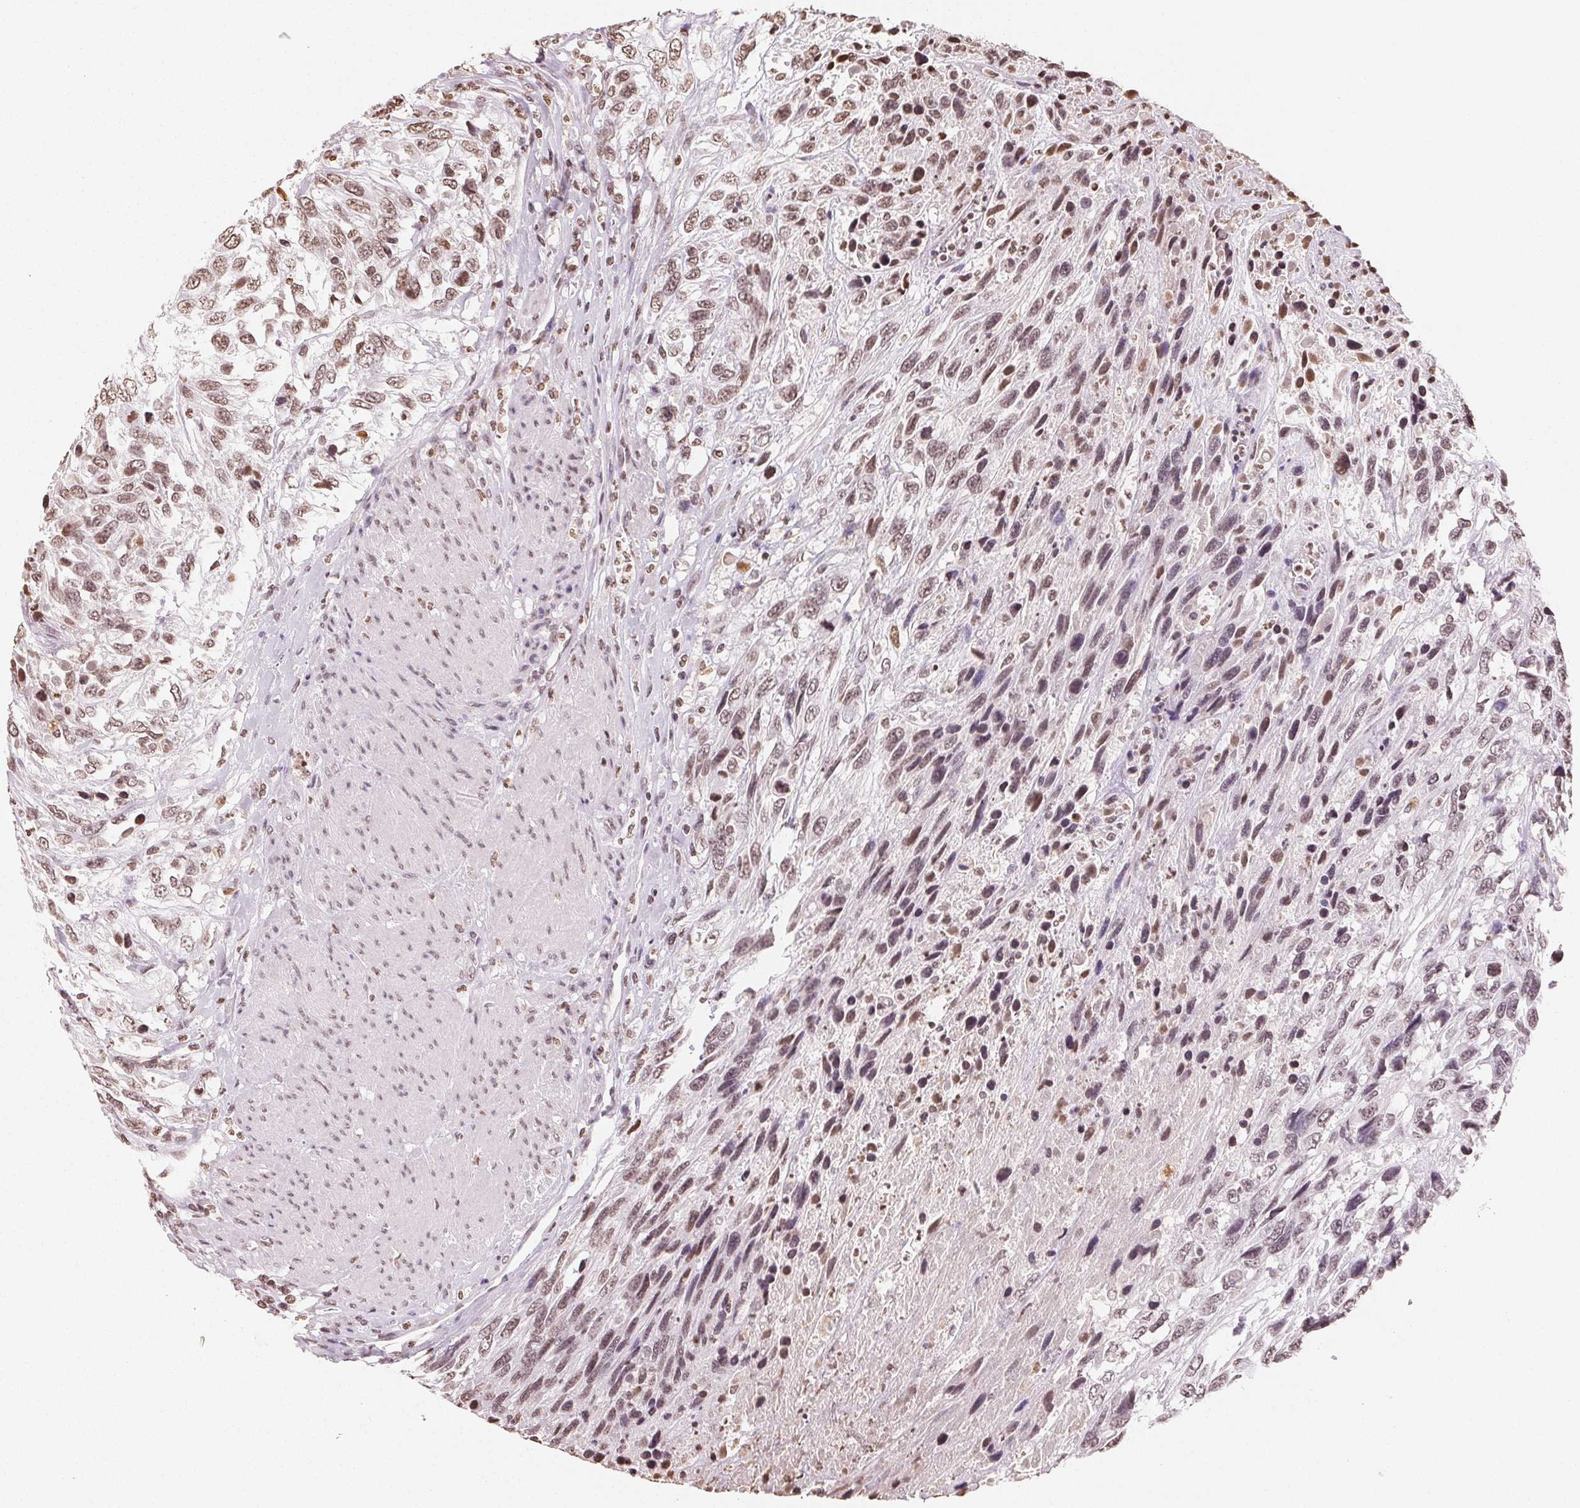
{"staining": {"intensity": "moderate", "quantity": ">75%", "location": "nuclear"}, "tissue": "urothelial cancer", "cell_type": "Tumor cells", "image_type": "cancer", "snomed": [{"axis": "morphology", "description": "Urothelial carcinoma, High grade"}, {"axis": "topography", "description": "Urinary bladder"}], "caption": "Immunohistochemical staining of urothelial cancer shows medium levels of moderate nuclear staining in about >75% of tumor cells. The protein is stained brown, and the nuclei are stained in blue (DAB (3,3'-diaminobenzidine) IHC with brightfield microscopy, high magnification).", "gene": "TBP", "patient": {"sex": "female", "age": 70}}